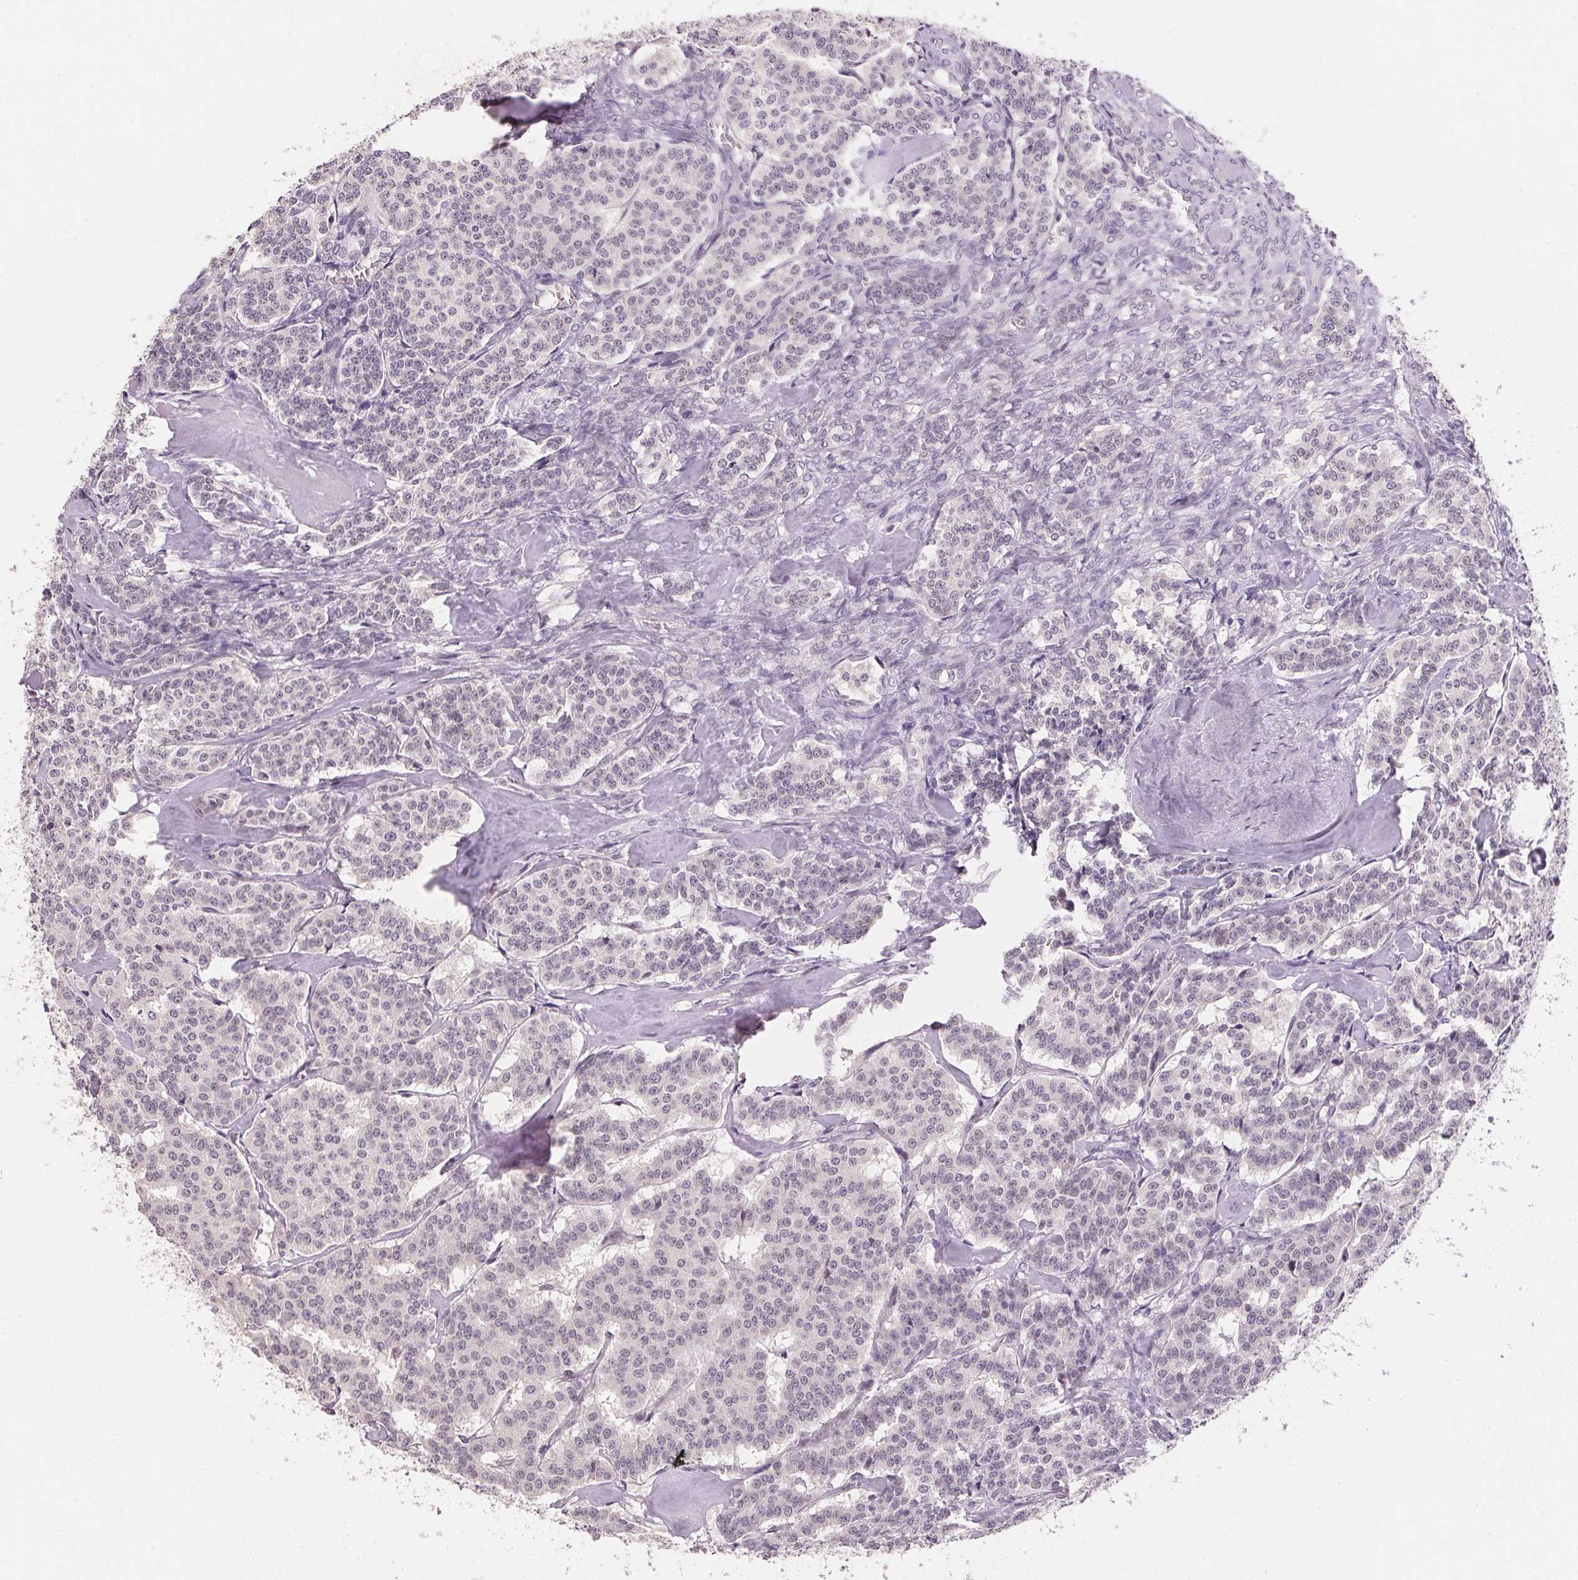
{"staining": {"intensity": "negative", "quantity": "none", "location": "none"}, "tissue": "carcinoid", "cell_type": "Tumor cells", "image_type": "cancer", "snomed": [{"axis": "morphology", "description": "Carcinoid, malignant, NOS"}, {"axis": "topography", "description": "Lung"}], "caption": "The immunohistochemistry (IHC) micrograph has no significant positivity in tumor cells of carcinoid tissue.", "gene": "POLR3G", "patient": {"sex": "female", "age": 46}}